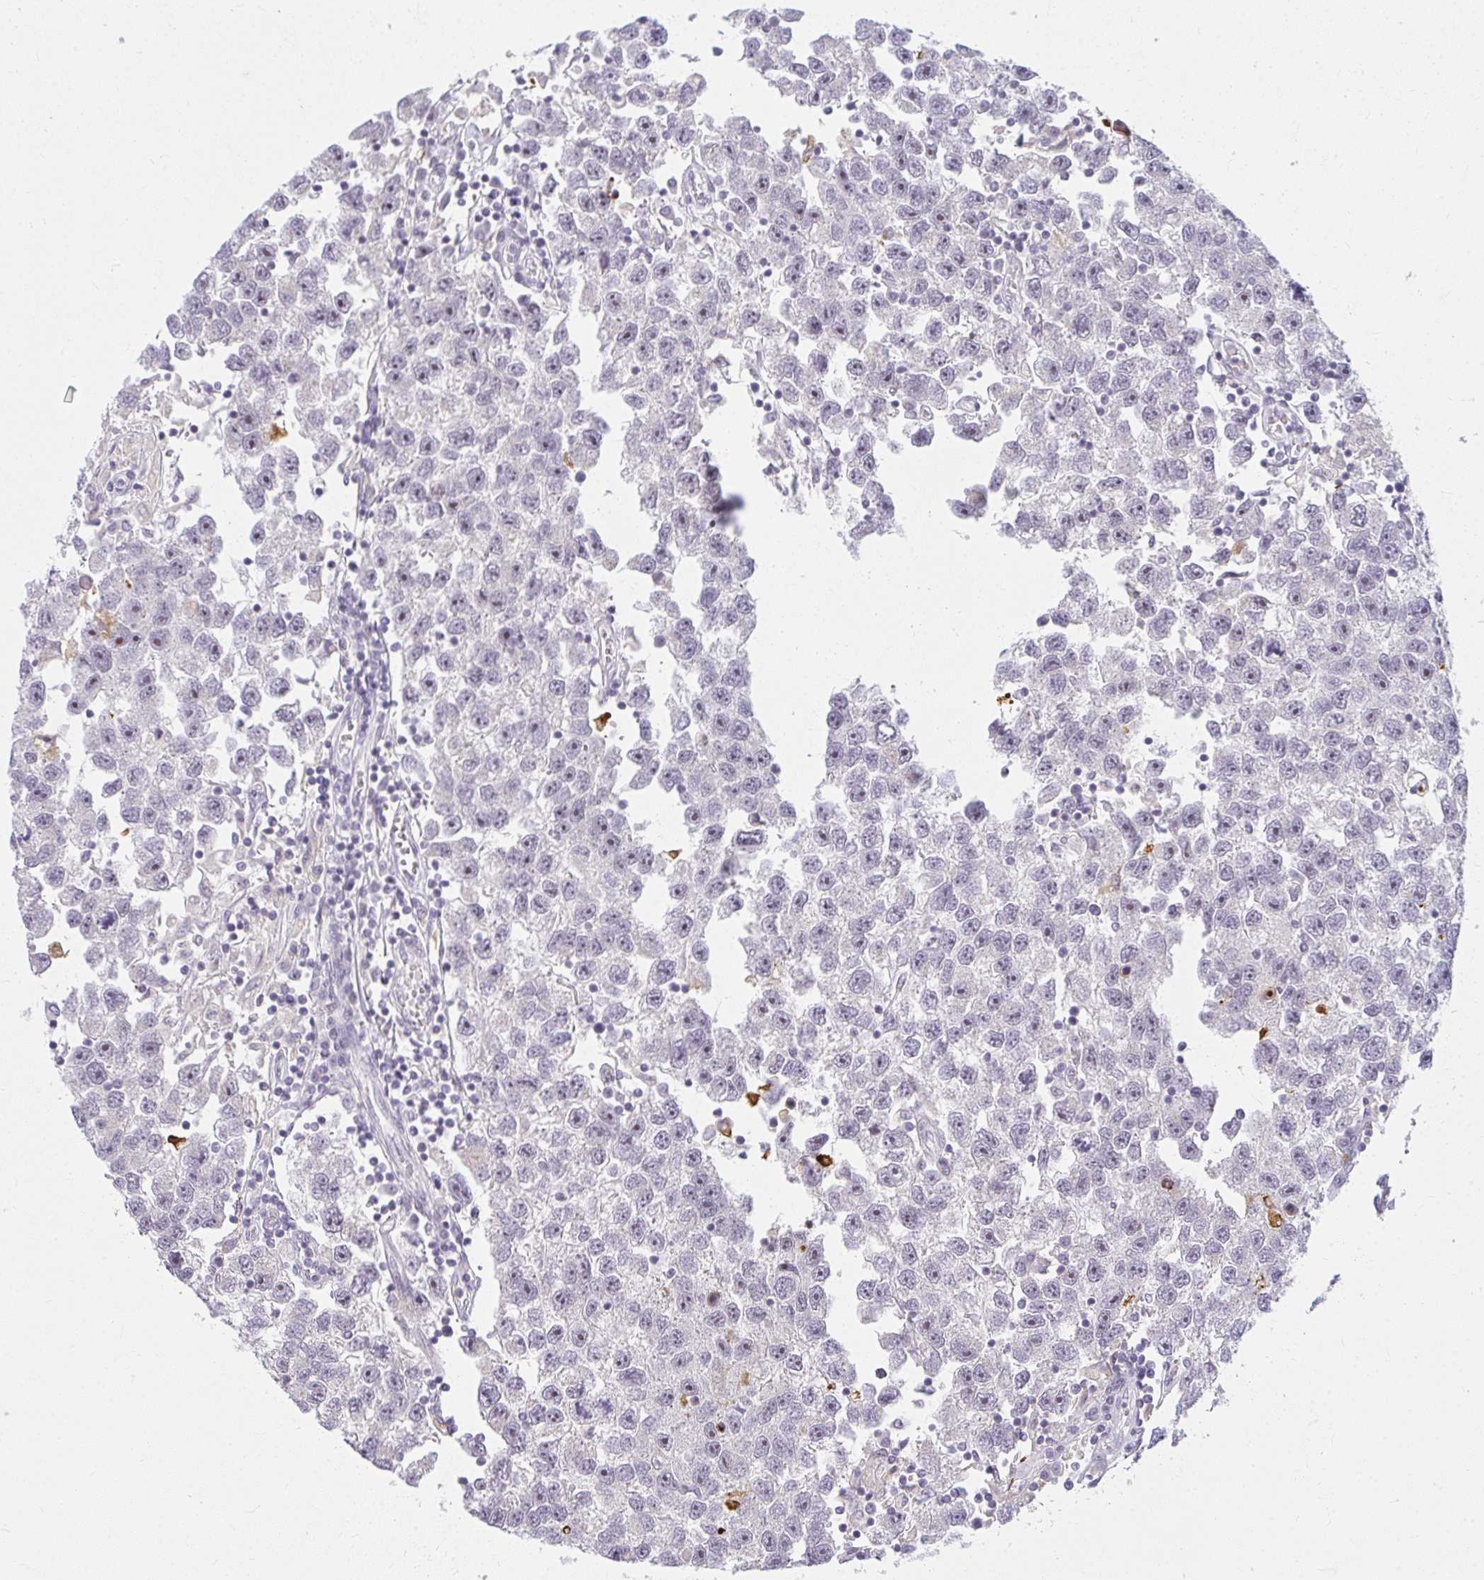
{"staining": {"intensity": "negative", "quantity": "none", "location": "none"}, "tissue": "testis cancer", "cell_type": "Tumor cells", "image_type": "cancer", "snomed": [{"axis": "morphology", "description": "Seminoma, NOS"}, {"axis": "topography", "description": "Testis"}], "caption": "Immunohistochemistry (IHC) of human seminoma (testis) displays no expression in tumor cells.", "gene": "ZFYVE26", "patient": {"sex": "male", "age": 26}}